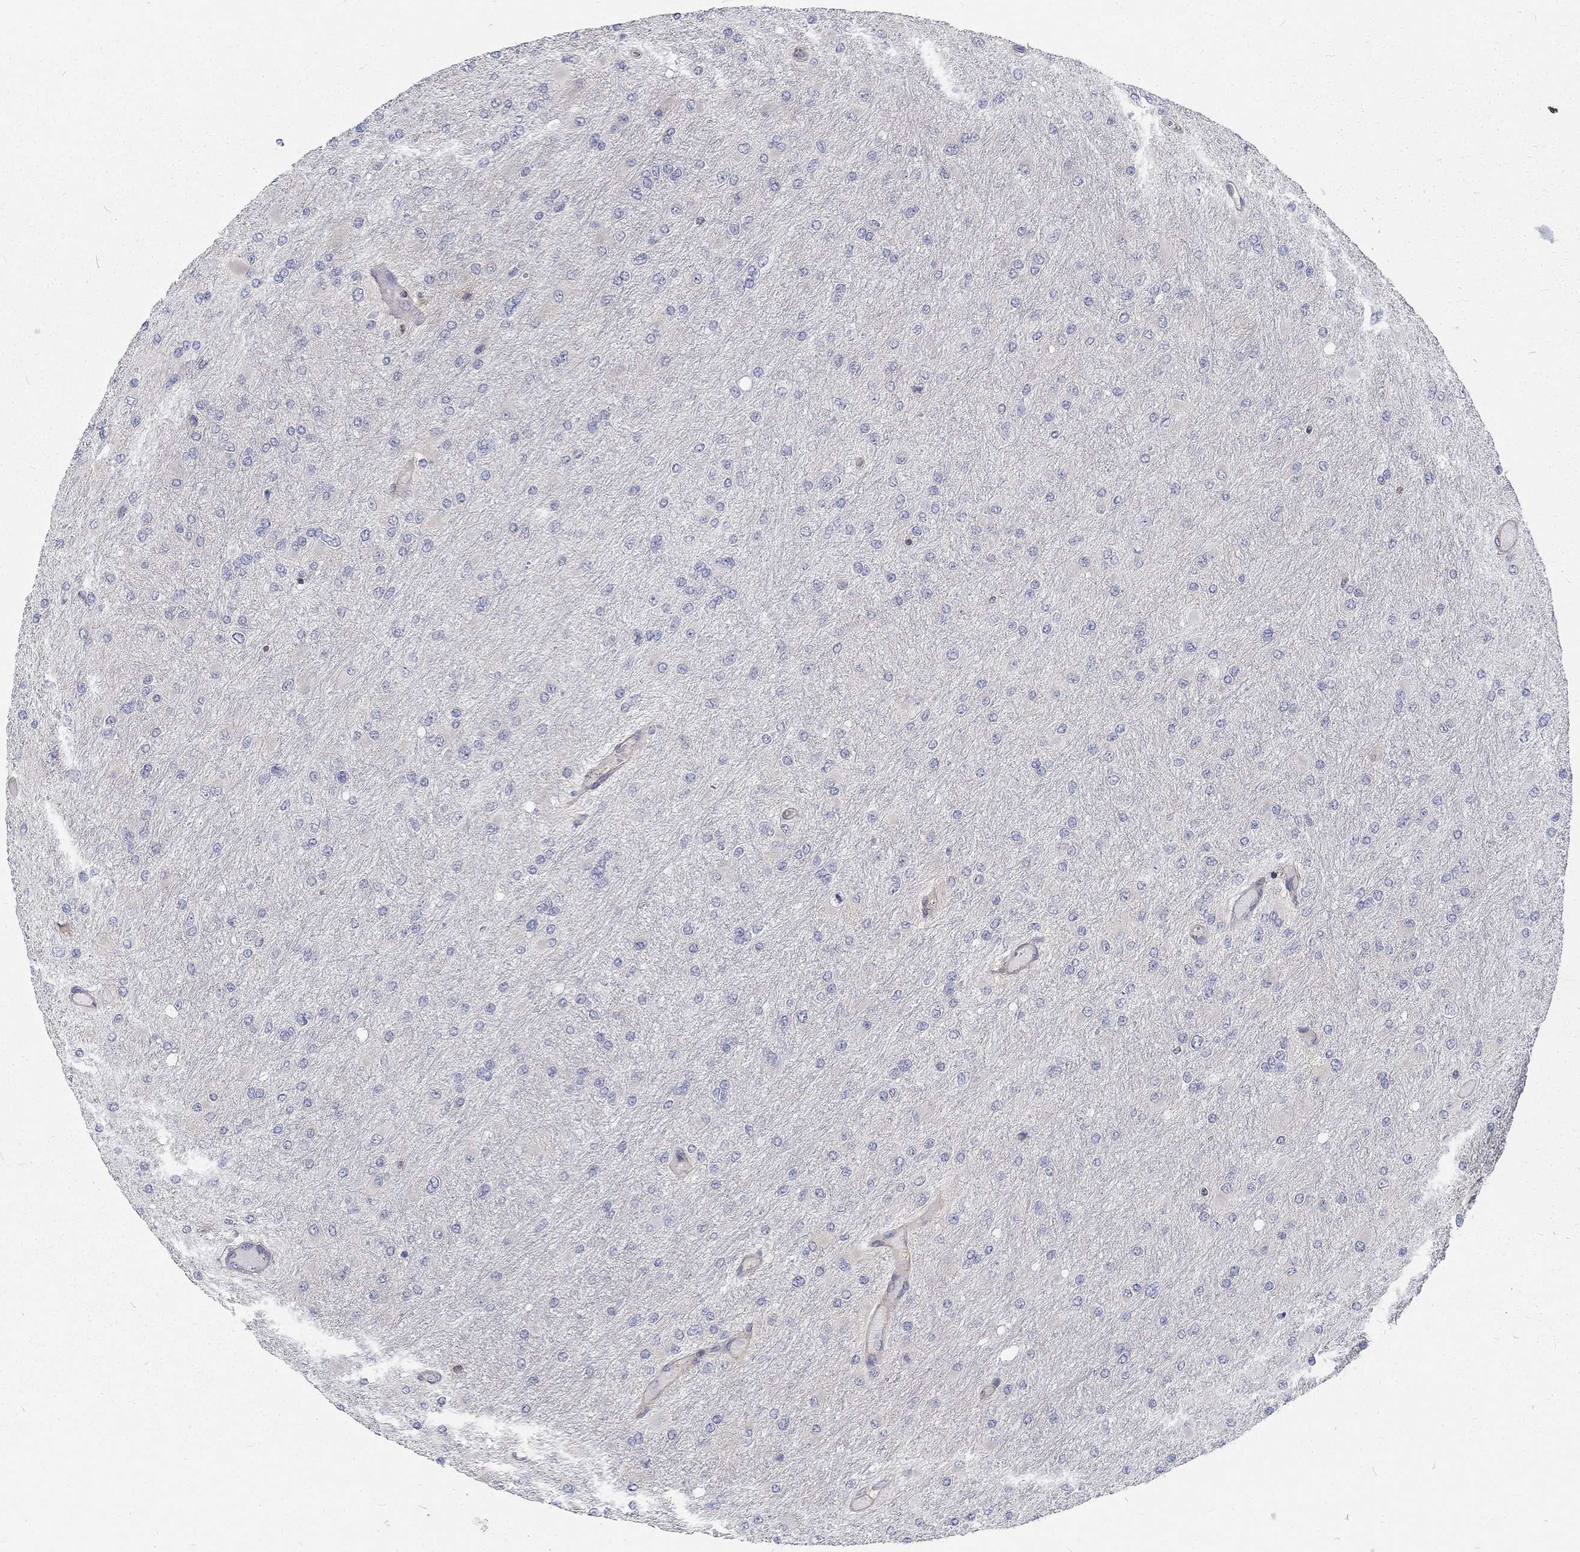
{"staining": {"intensity": "negative", "quantity": "none", "location": "none"}, "tissue": "glioma", "cell_type": "Tumor cells", "image_type": "cancer", "snomed": [{"axis": "morphology", "description": "Glioma, malignant, High grade"}, {"axis": "topography", "description": "Cerebral cortex"}], "caption": "An image of malignant glioma (high-grade) stained for a protein demonstrates no brown staining in tumor cells.", "gene": "MTMR11", "patient": {"sex": "female", "age": 36}}